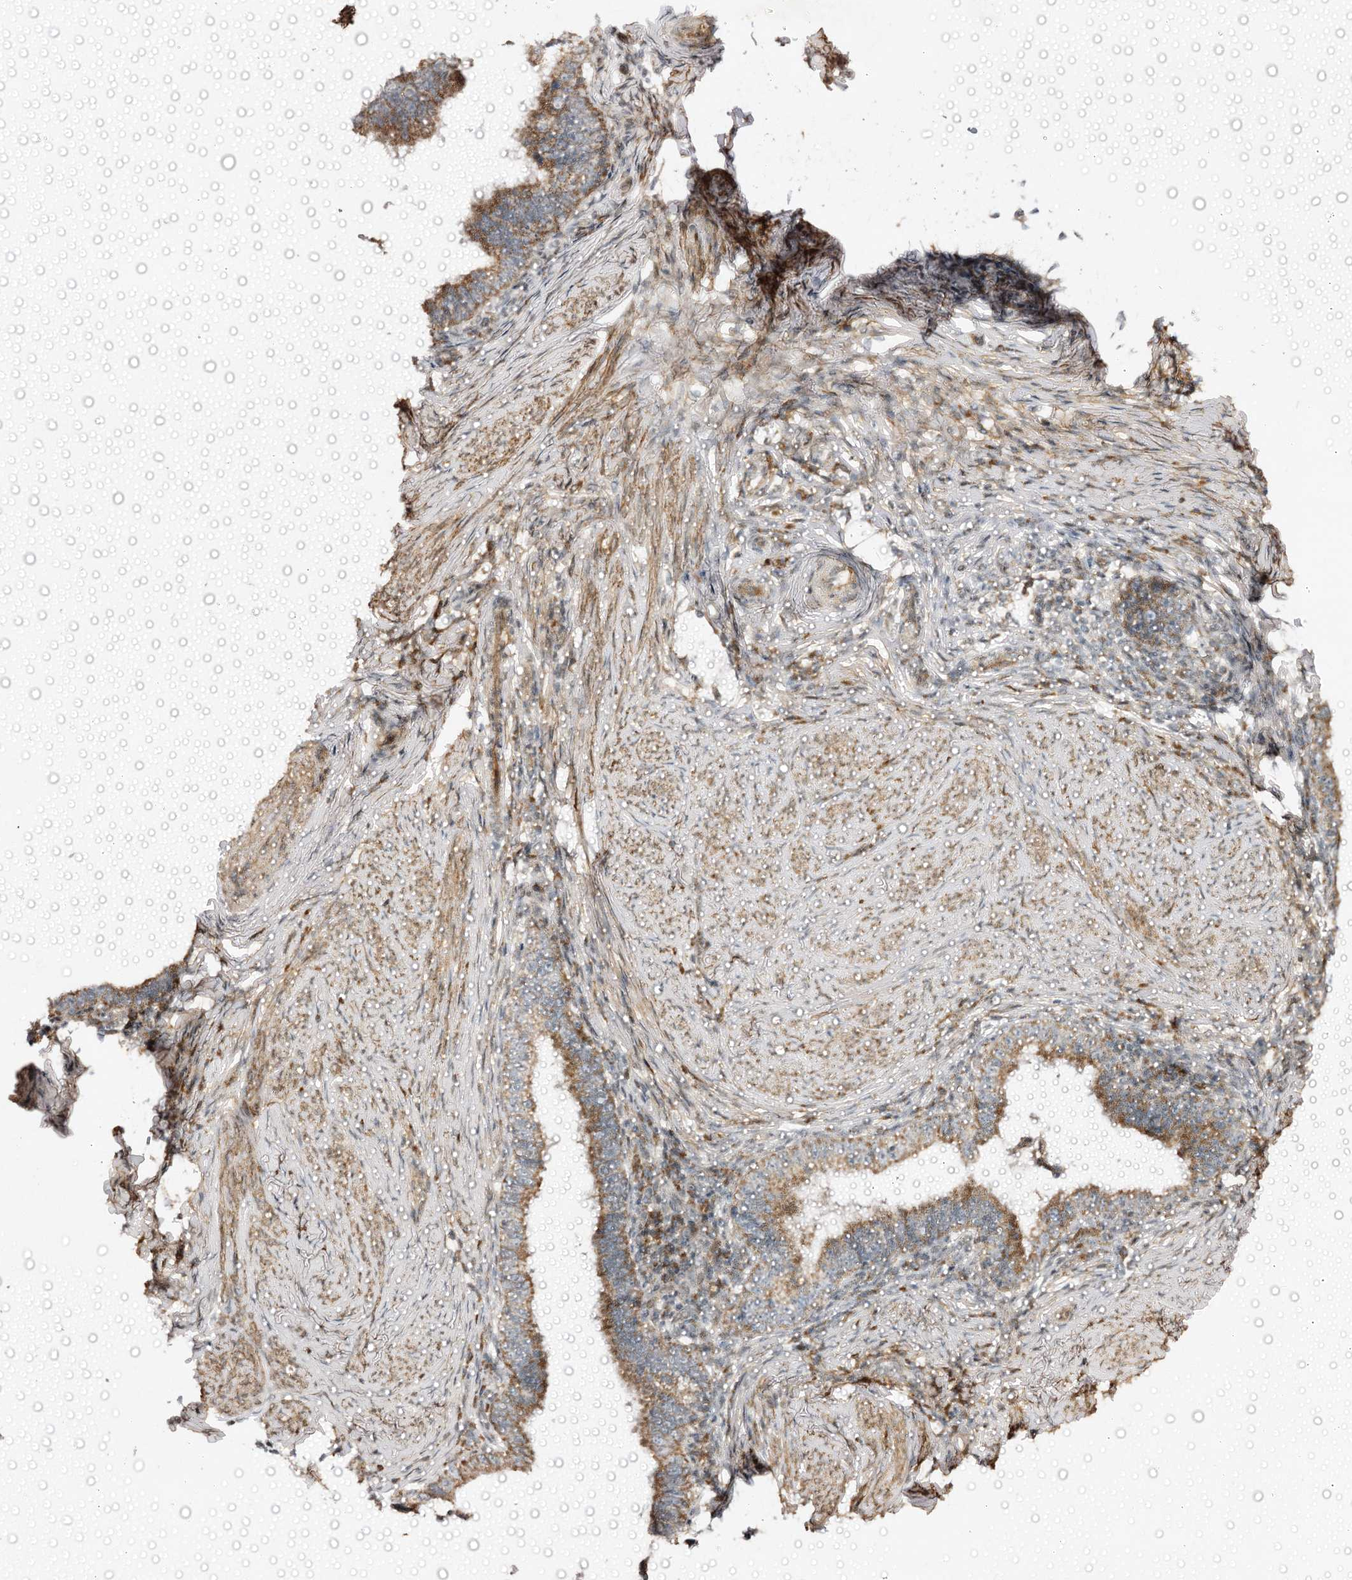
{"staining": {"intensity": "moderate", "quantity": ">75%", "location": "cytoplasmic/membranous"}, "tissue": "cervical cancer", "cell_type": "Tumor cells", "image_type": "cancer", "snomed": [{"axis": "morphology", "description": "Adenocarcinoma, NOS"}, {"axis": "topography", "description": "Cervix"}], "caption": "A high-resolution histopathology image shows immunohistochemistry staining of cervical cancer (adenocarcinoma), which displays moderate cytoplasmic/membranous staining in approximately >75% of tumor cells.", "gene": "CBR4", "patient": {"sex": "female", "age": 36}}